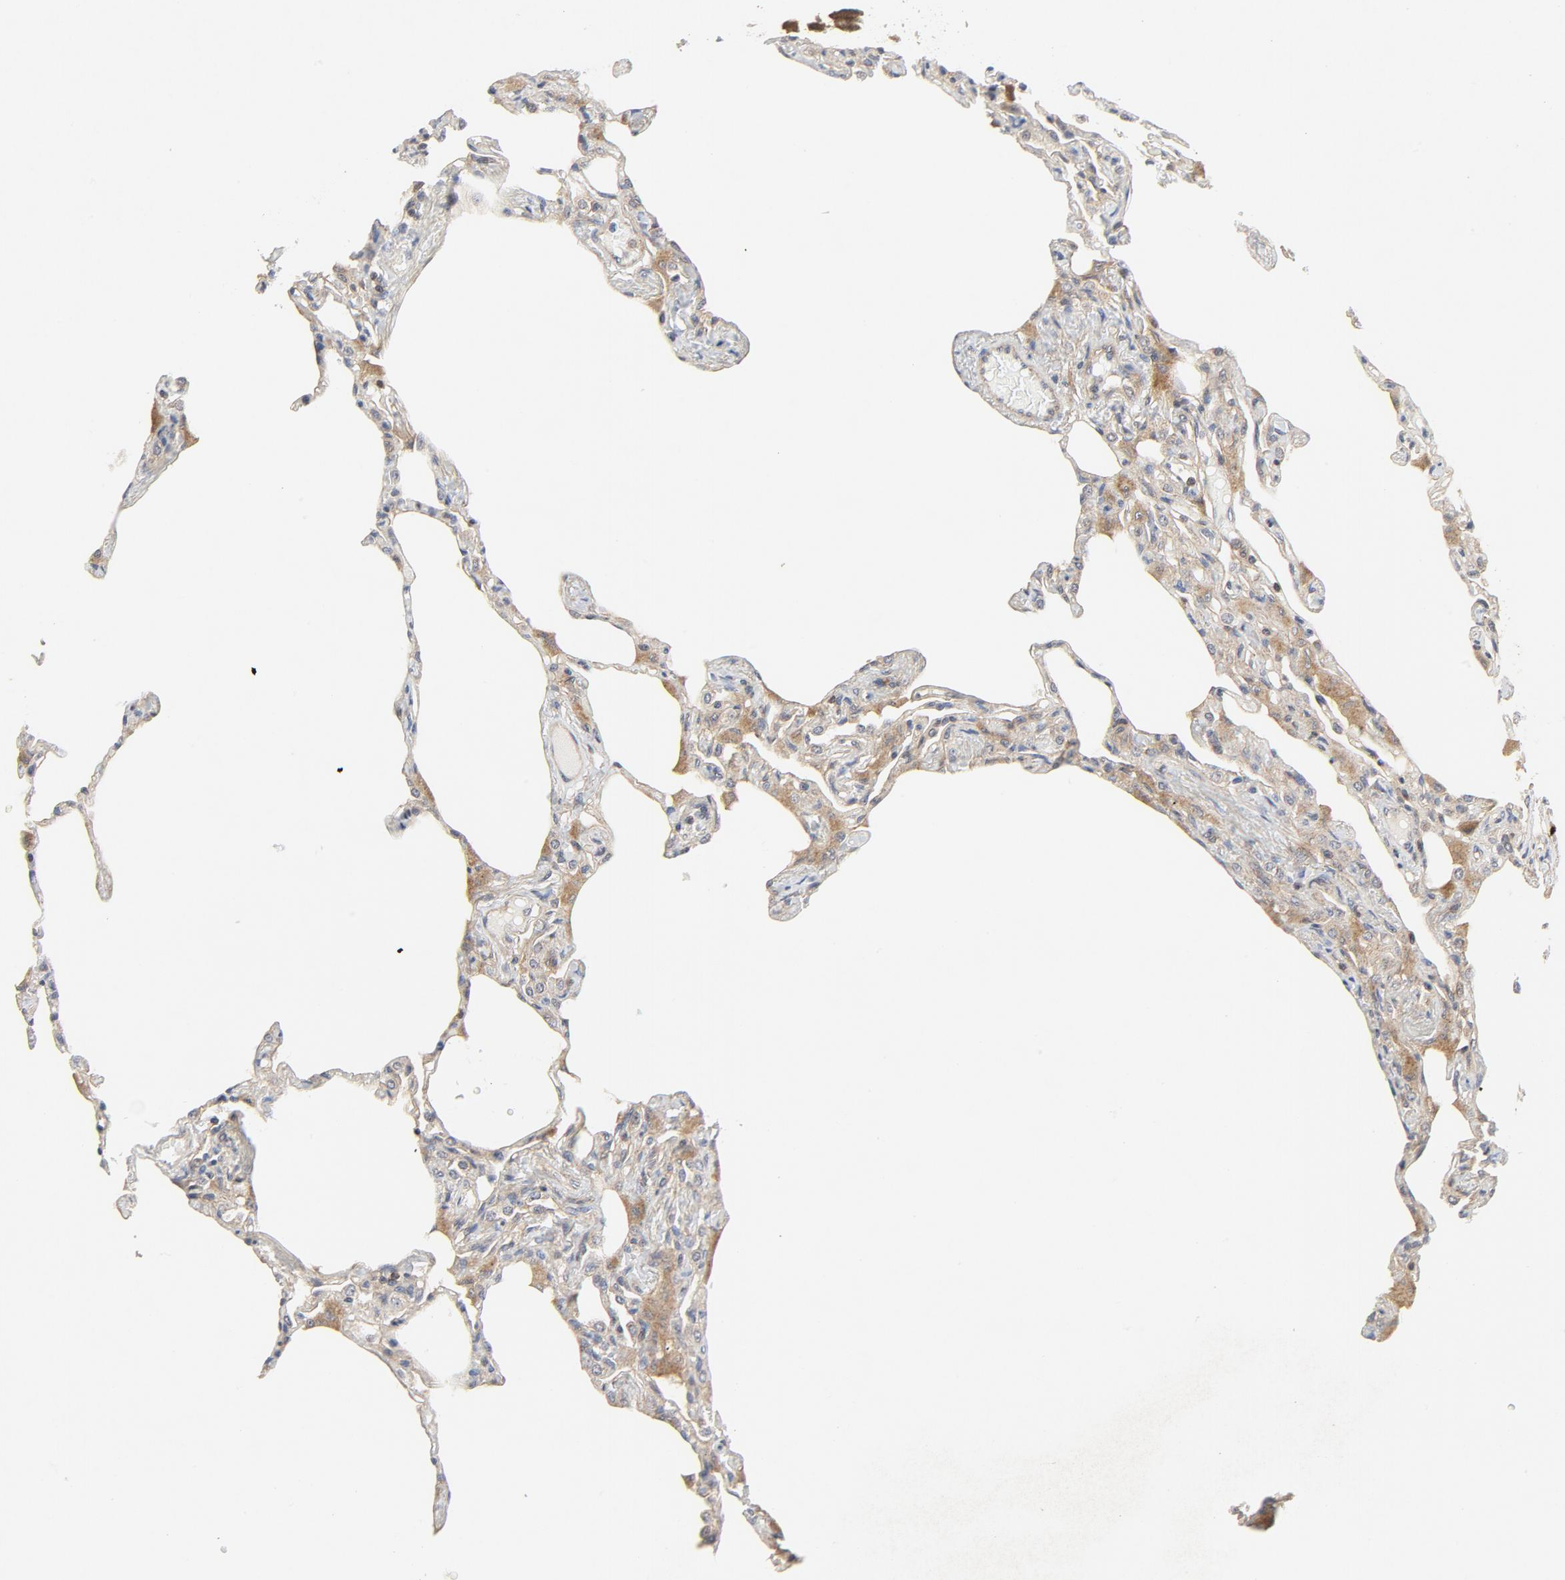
{"staining": {"intensity": "weak", "quantity": "<25%", "location": "cytoplasmic/membranous"}, "tissue": "lung", "cell_type": "Alveolar cells", "image_type": "normal", "snomed": [{"axis": "morphology", "description": "Normal tissue, NOS"}, {"axis": "topography", "description": "Lung"}], "caption": "Immunohistochemistry histopathology image of unremarkable lung stained for a protein (brown), which shows no positivity in alveolar cells.", "gene": "MAP2K7", "patient": {"sex": "female", "age": 49}}